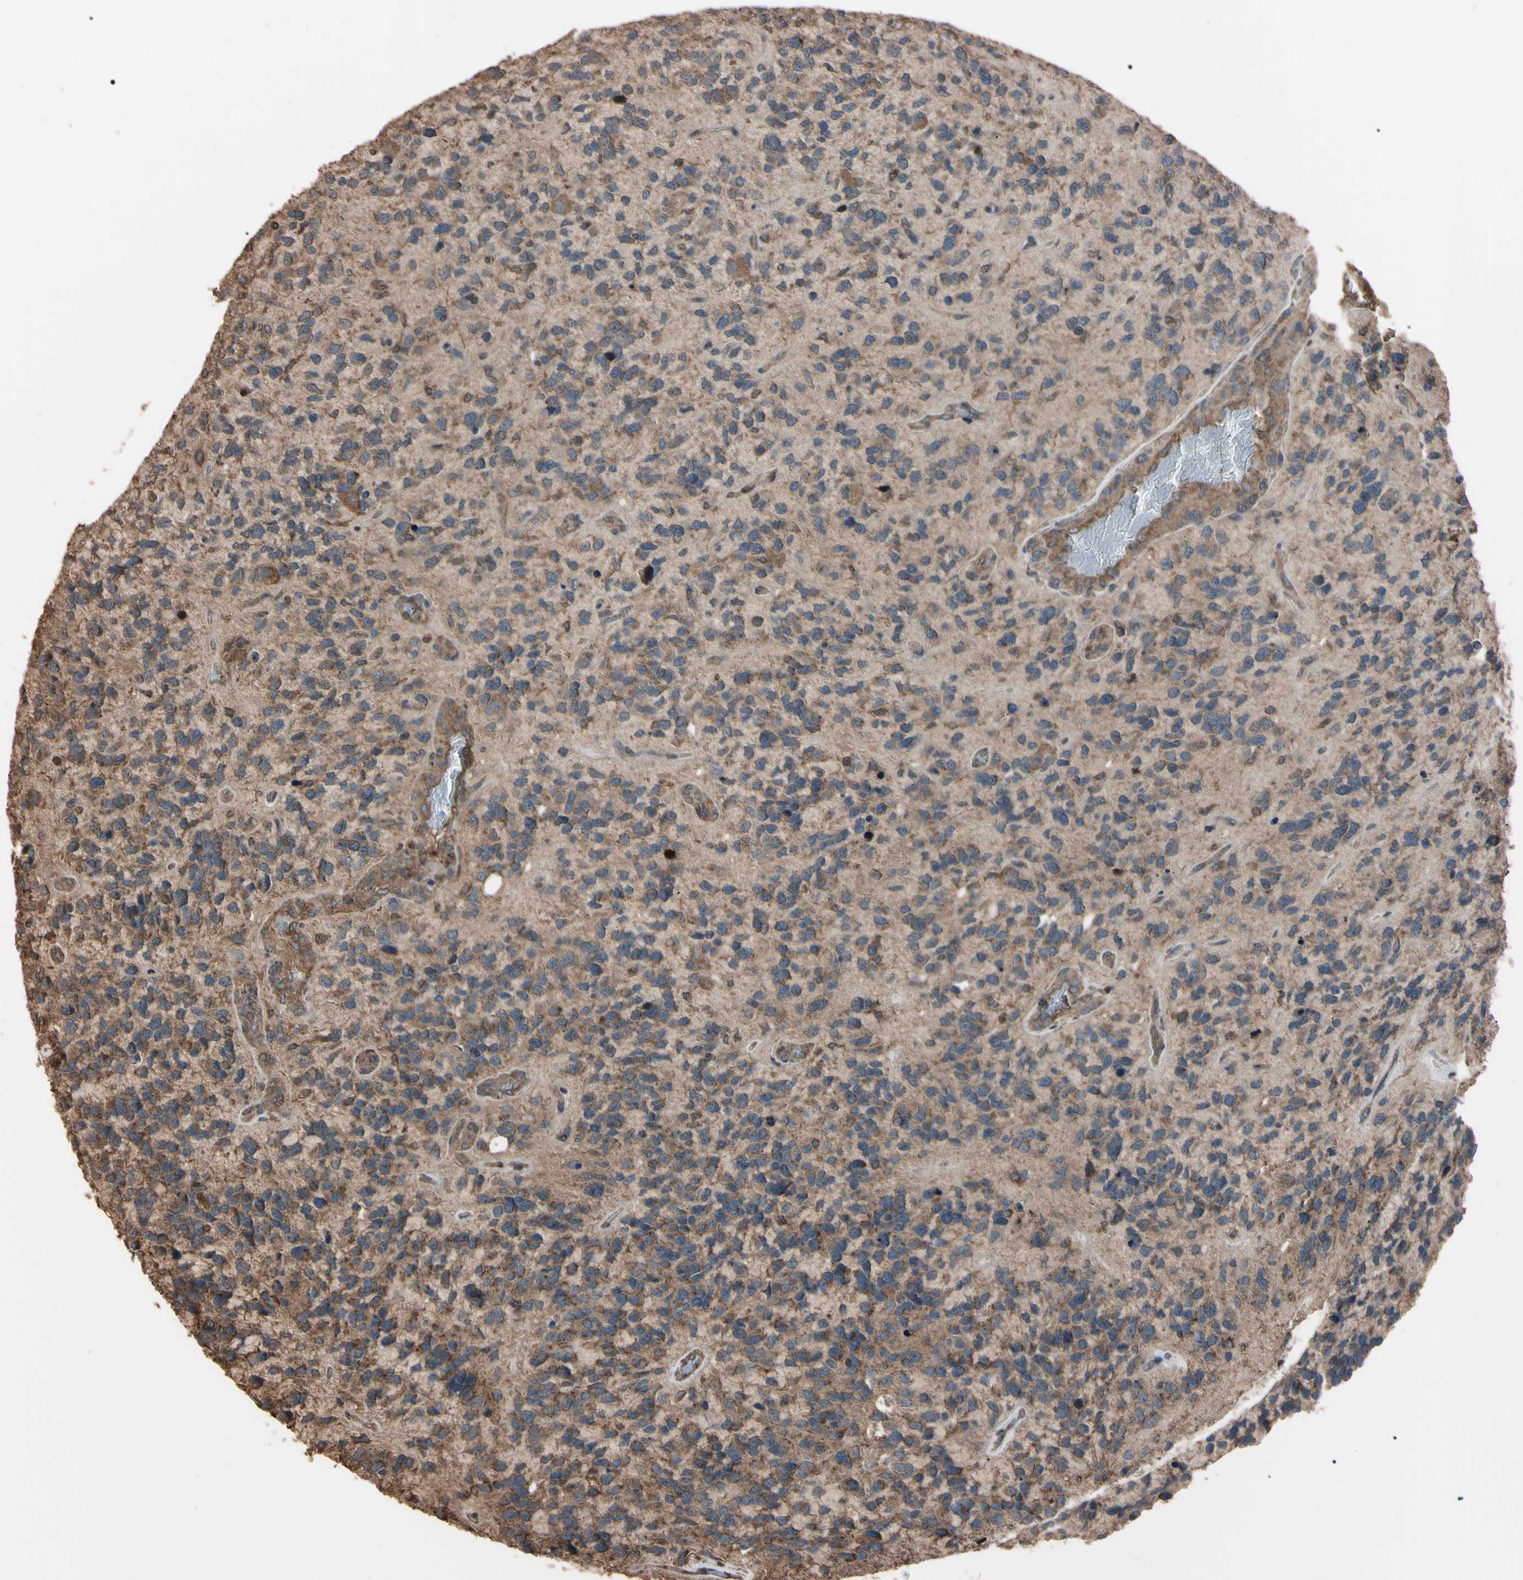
{"staining": {"intensity": "weak", "quantity": "25%-75%", "location": "cytoplasmic/membranous"}, "tissue": "glioma", "cell_type": "Tumor cells", "image_type": "cancer", "snomed": [{"axis": "morphology", "description": "Glioma, malignant, High grade"}, {"axis": "topography", "description": "Brain"}], "caption": "A low amount of weak cytoplasmic/membranous positivity is present in approximately 25%-75% of tumor cells in malignant high-grade glioma tissue.", "gene": "TNFRSF1A", "patient": {"sex": "female", "age": 58}}